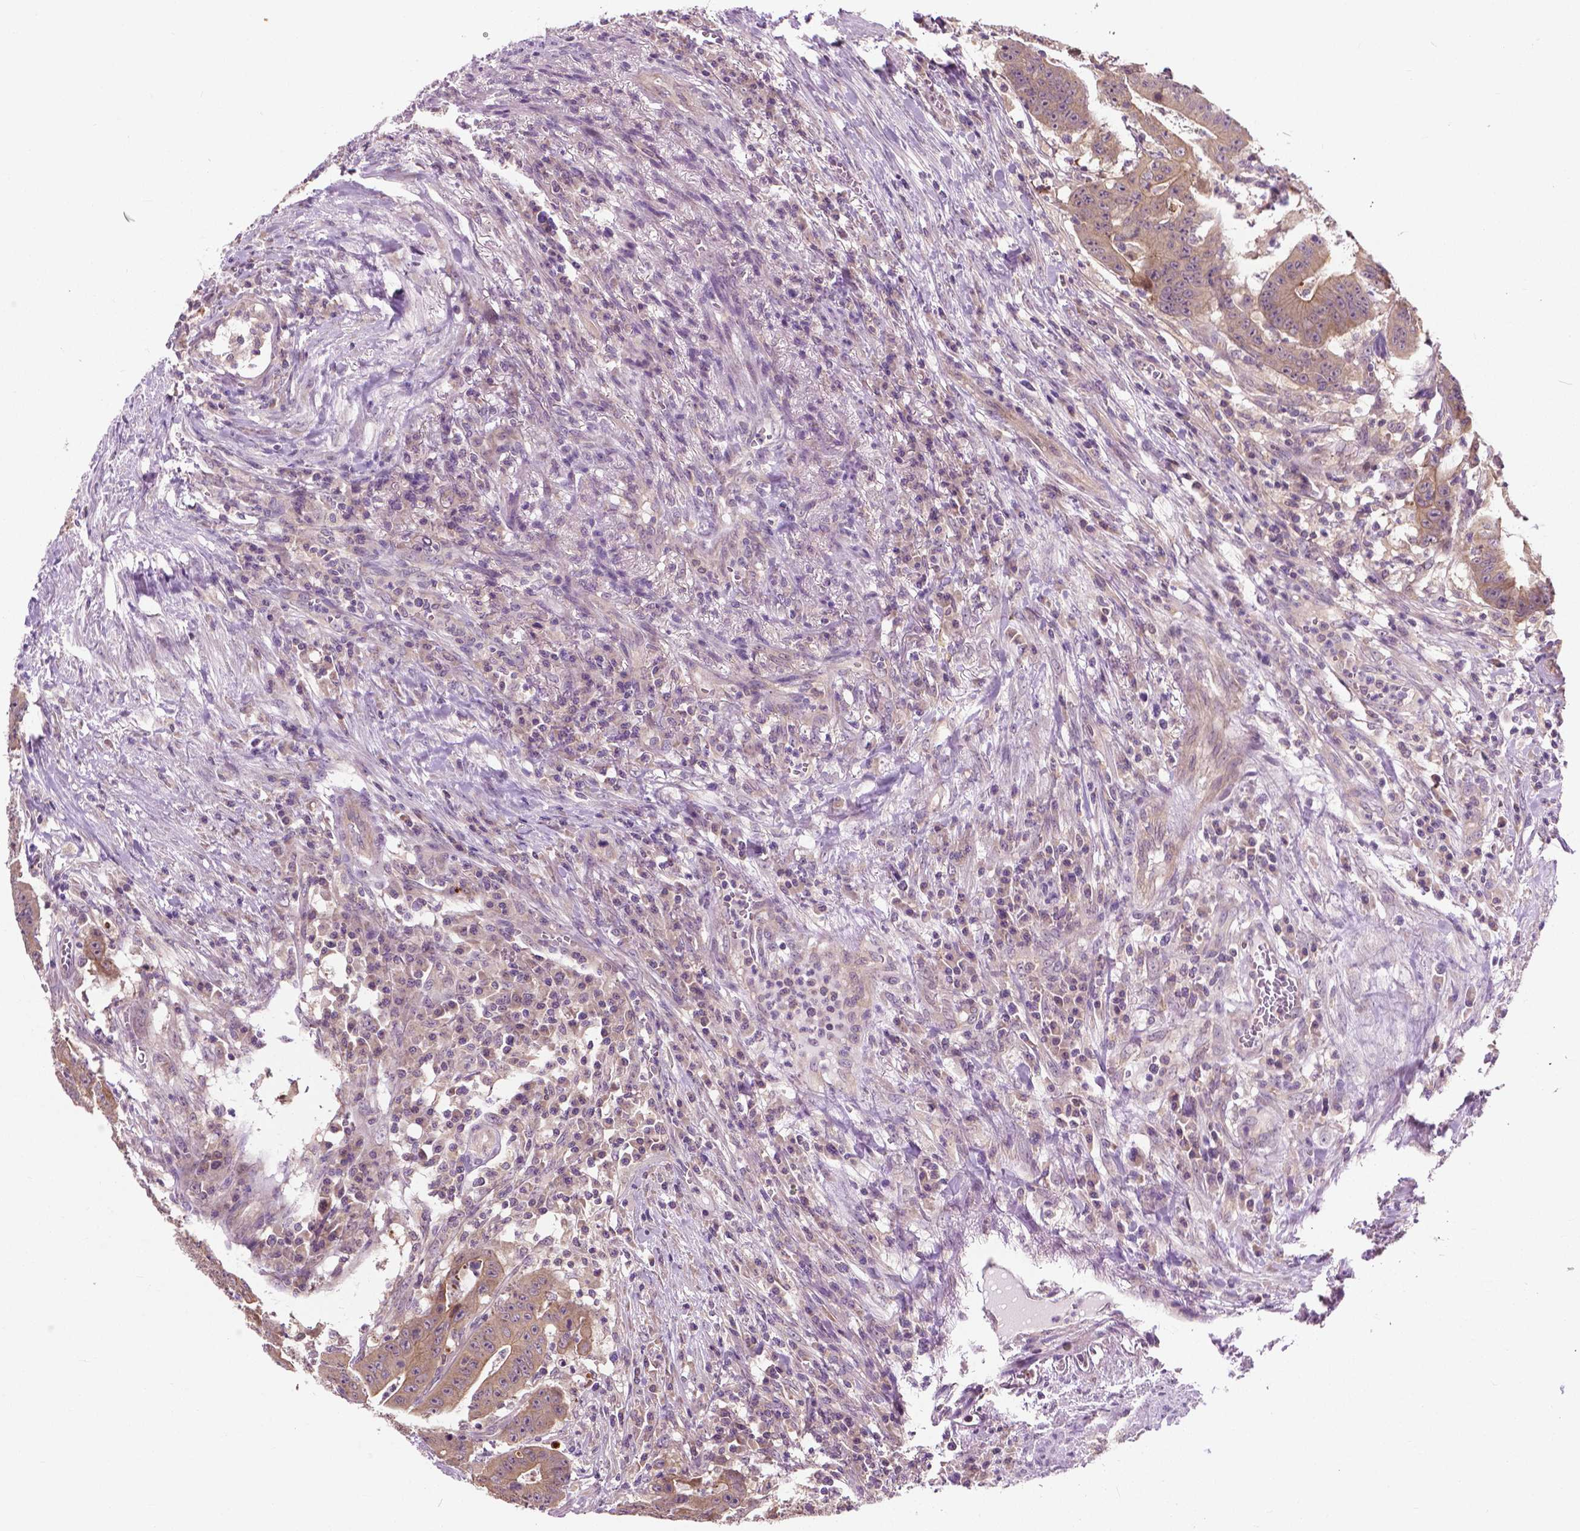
{"staining": {"intensity": "weak", "quantity": "25%-75%", "location": "cytoplasmic/membranous"}, "tissue": "colorectal cancer", "cell_type": "Tumor cells", "image_type": "cancer", "snomed": [{"axis": "morphology", "description": "Adenocarcinoma, NOS"}, {"axis": "topography", "description": "Colon"}], "caption": "About 25%-75% of tumor cells in colorectal adenocarcinoma reveal weak cytoplasmic/membranous protein positivity as visualized by brown immunohistochemical staining.", "gene": "MZT1", "patient": {"sex": "male", "age": 33}}